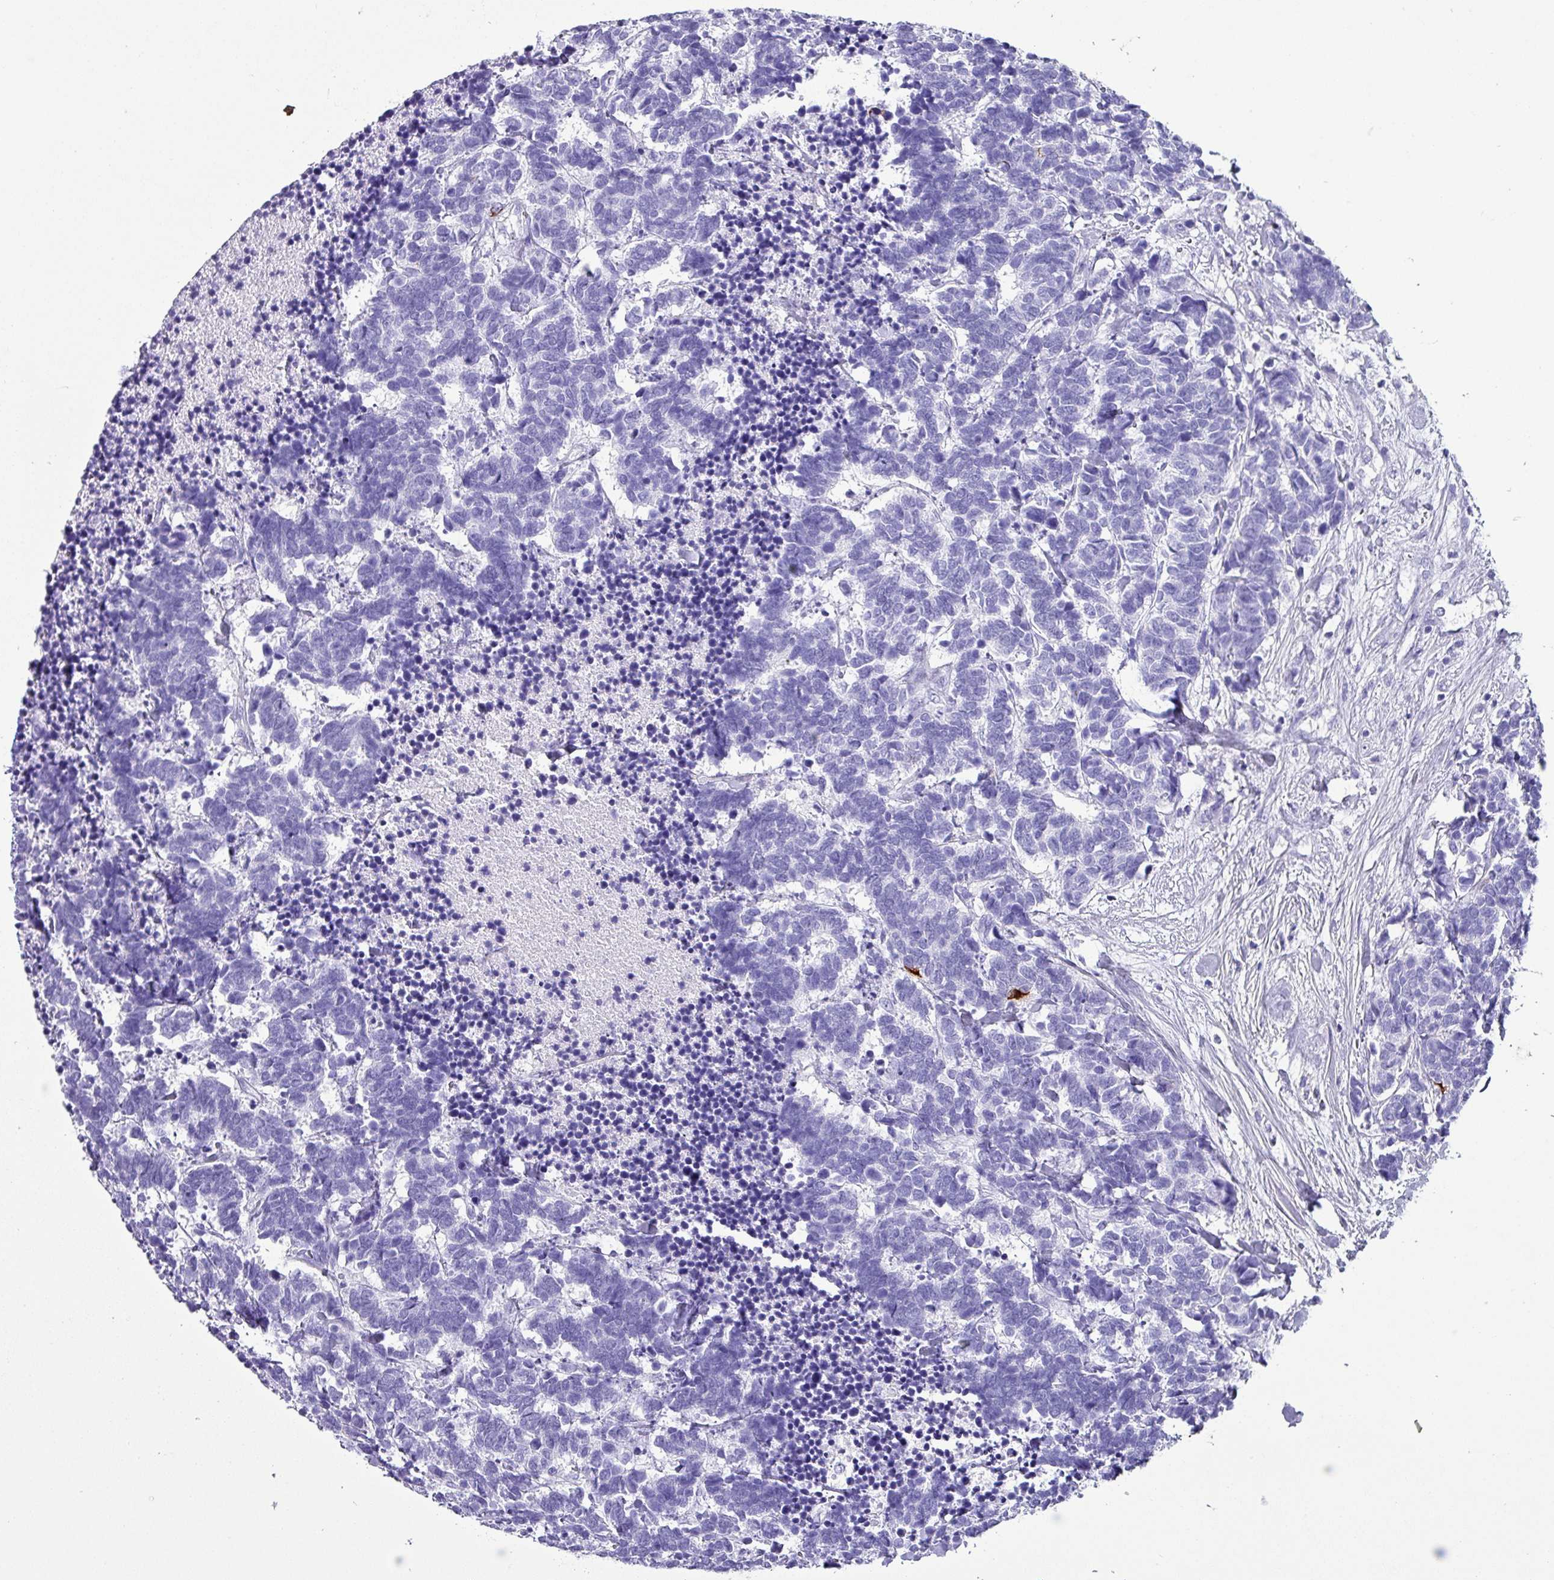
{"staining": {"intensity": "negative", "quantity": "none", "location": "none"}, "tissue": "carcinoid", "cell_type": "Tumor cells", "image_type": "cancer", "snomed": [{"axis": "morphology", "description": "Carcinoma, NOS"}, {"axis": "morphology", "description": "Carcinoid, malignant, NOS"}, {"axis": "topography", "description": "Urinary bladder"}], "caption": "Immunohistochemical staining of human carcinoma reveals no significant staining in tumor cells.", "gene": "KRT6C", "patient": {"sex": "male", "age": 57}}